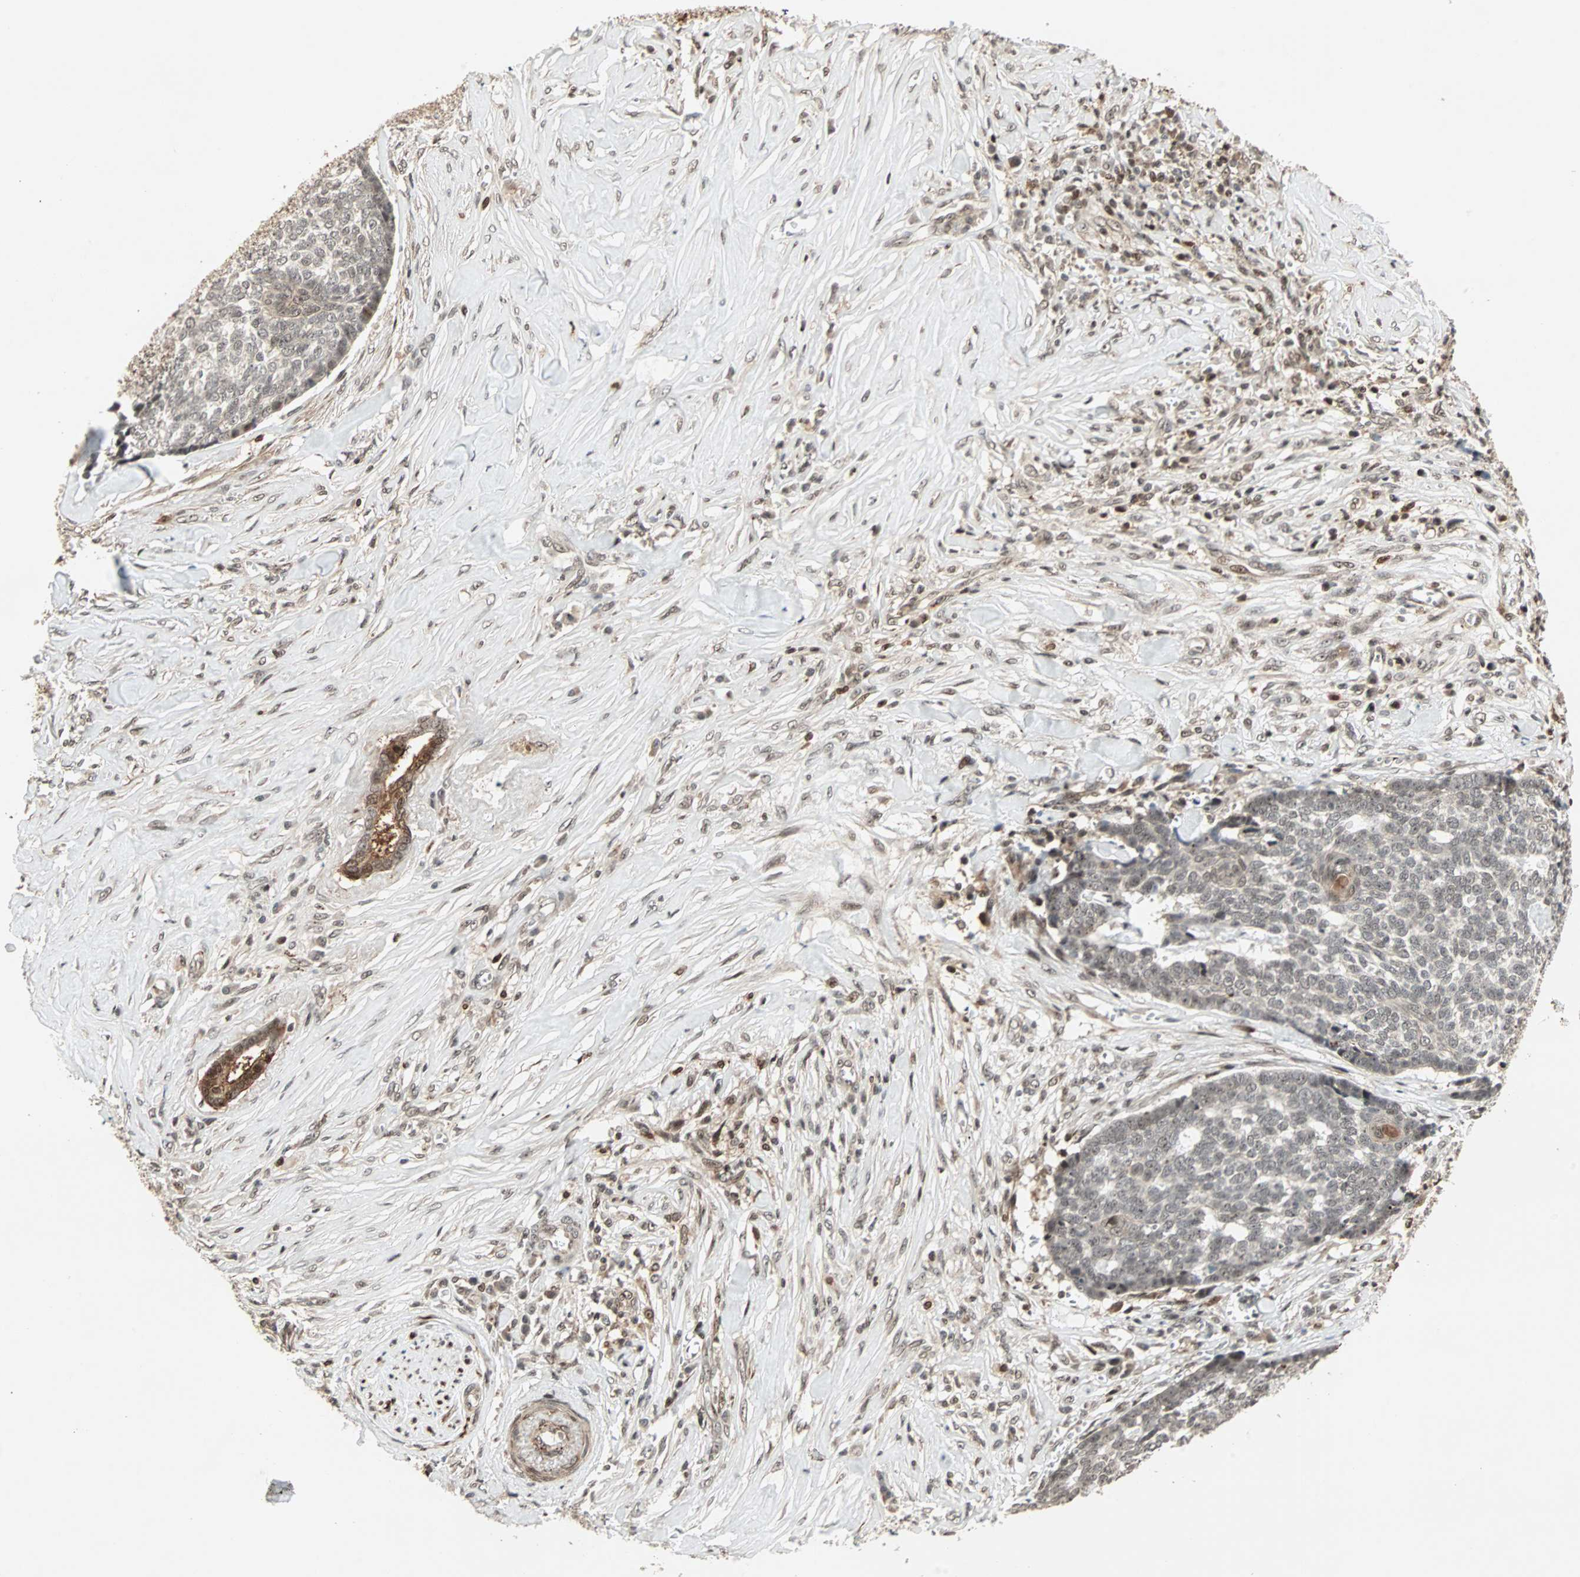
{"staining": {"intensity": "moderate", "quantity": ">75%", "location": "cytoplasmic/membranous,nuclear"}, "tissue": "skin cancer", "cell_type": "Tumor cells", "image_type": "cancer", "snomed": [{"axis": "morphology", "description": "Basal cell carcinoma"}, {"axis": "topography", "description": "Skin"}], "caption": "Protein expression analysis of human basal cell carcinoma (skin) reveals moderate cytoplasmic/membranous and nuclear staining in about >75% of tumor cells.", "gene": "ZBED9", "patient": {"sex": "male", "age": 84}}